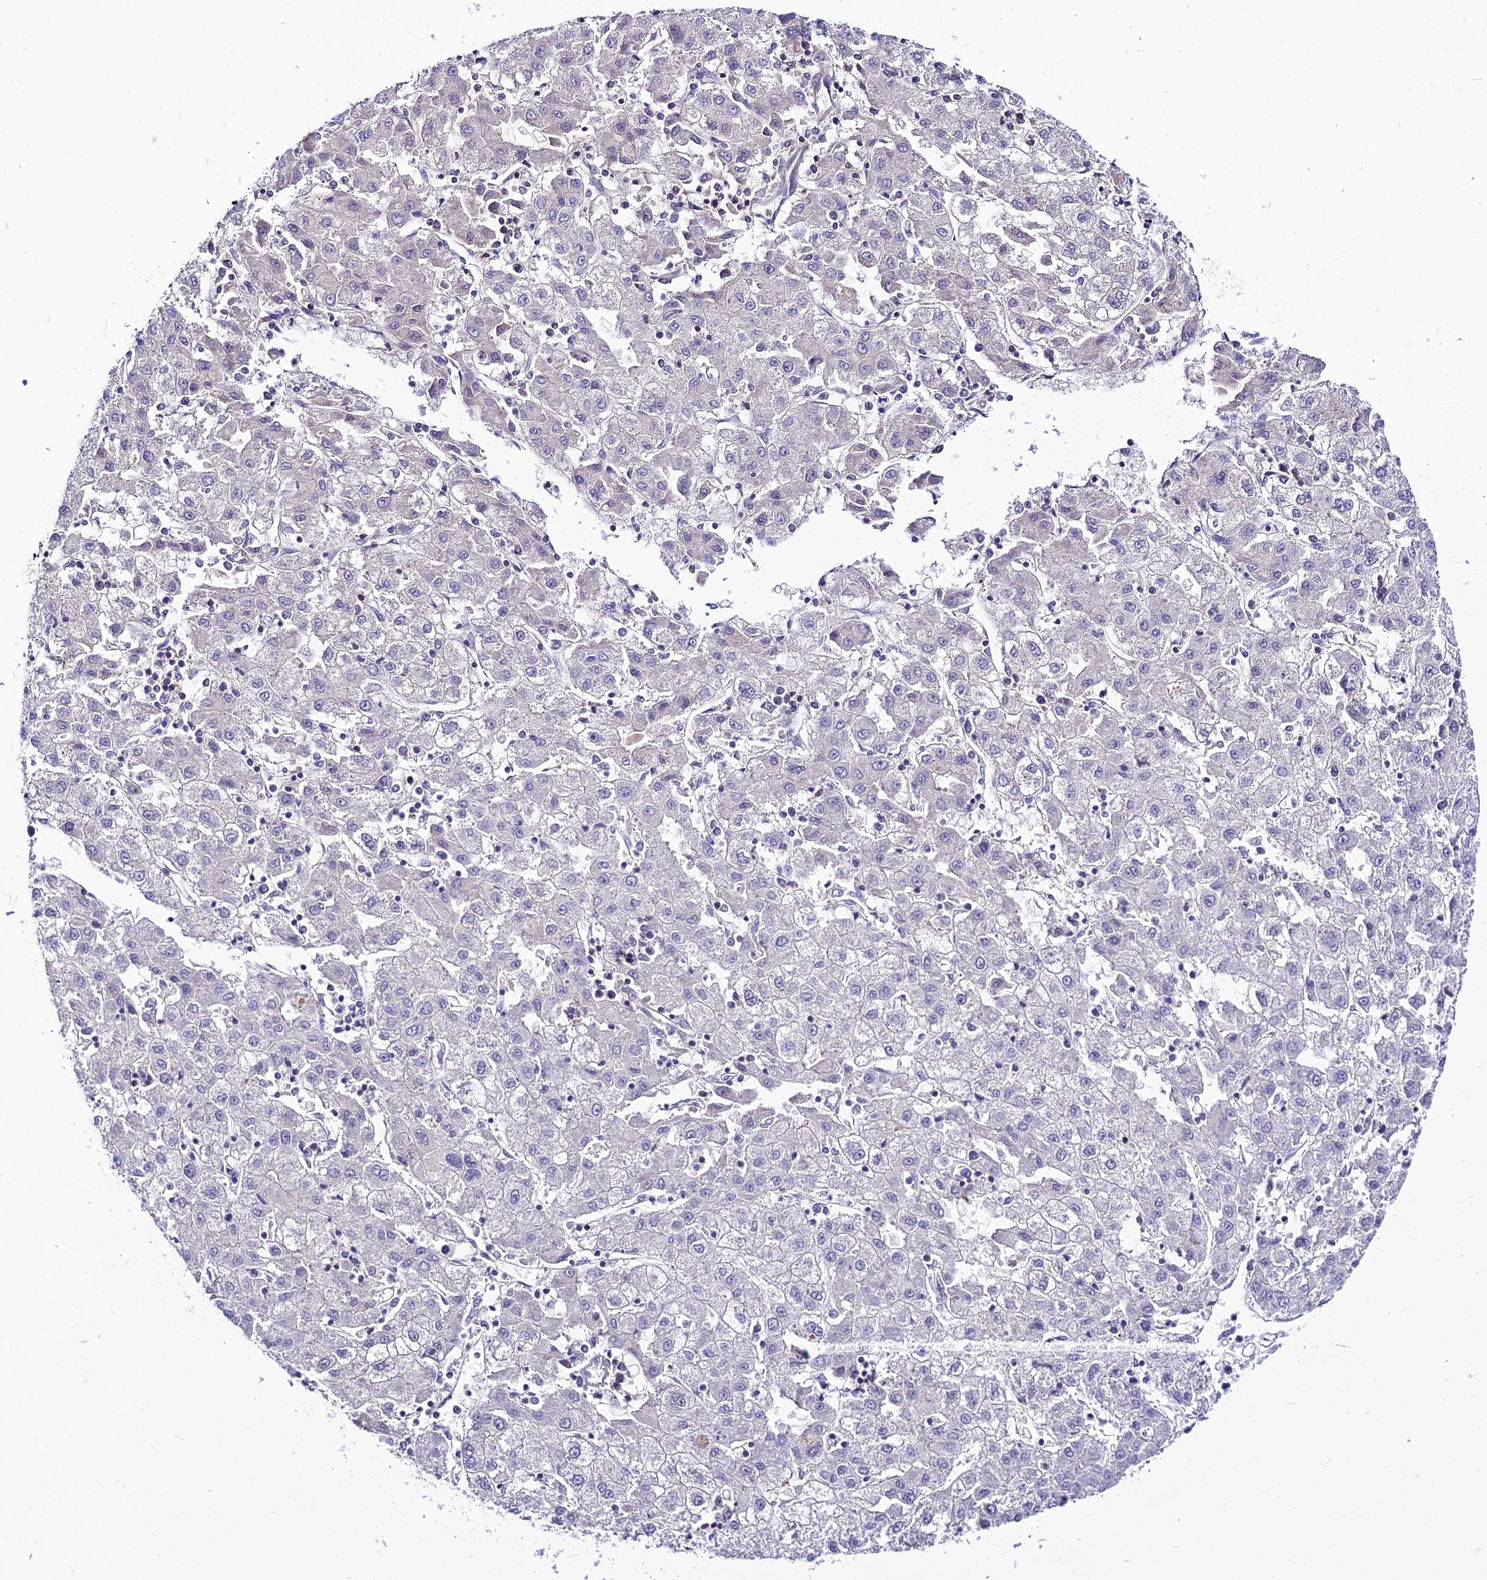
{"staining": {"intensity": "negative", "quantity": "none", "location": "none"}, "tissue": "liver cancer", "cell_type": "Tumor cells", "image_type": "cancer", "snomed": [{"axis": "morphology", "description": "Carcinoma, Hepatocellular, NOS"}, {"axis": "topography", "description": "Liver"}], "caption": "Tumor cells are negative for protein expression in human liver cancer.", "gene": "C6orf132", "patient": {"sex": "male", "age": 72}}